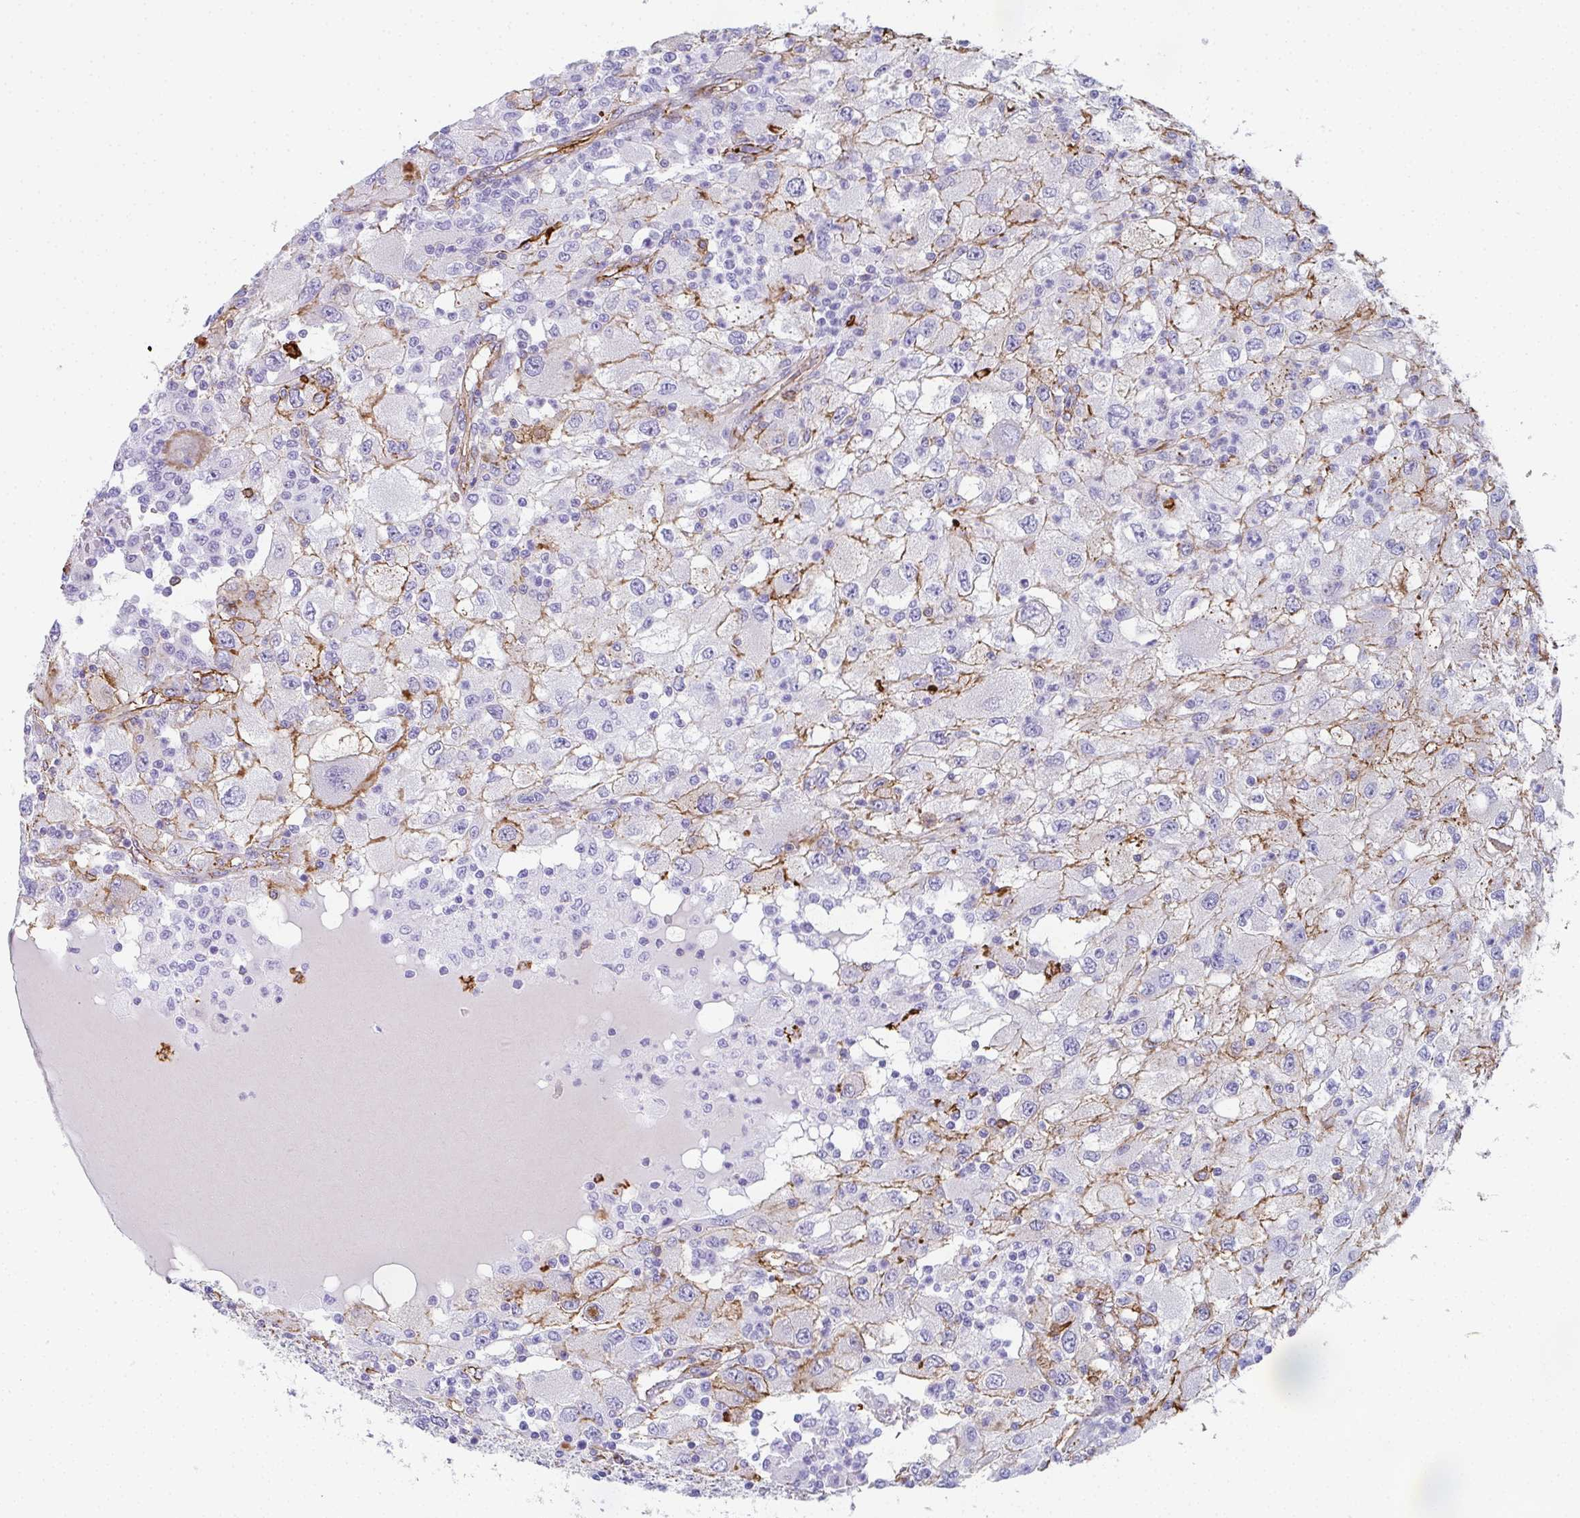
{"staining": {"intensity": "weak", "quantity": "25%-75%", "location": "cytoplasmic/membranous"}, "tissue": "renal cancer", "cell_type": "Tumor cells", "image_type": "cancer", "snomed": [{"axis": "morphology", "description": "Adenocarcinoma, NOS"}, {"axis": "topography", "description": "Kidney"}], "caption": "Protein staining of renal adenocarcinoma tissue demonstrates weak cytoplasmic/membranous positivity in approximately 25%-75% of tumor cells. (Stains: DAB (3,3'-diaminobenzidine) in brown, nuclei in blue, Microscopy: brightfield microscopy at high magnification).", "gene": "DBN1", "patient": {"sex": "female", "age": 67}}